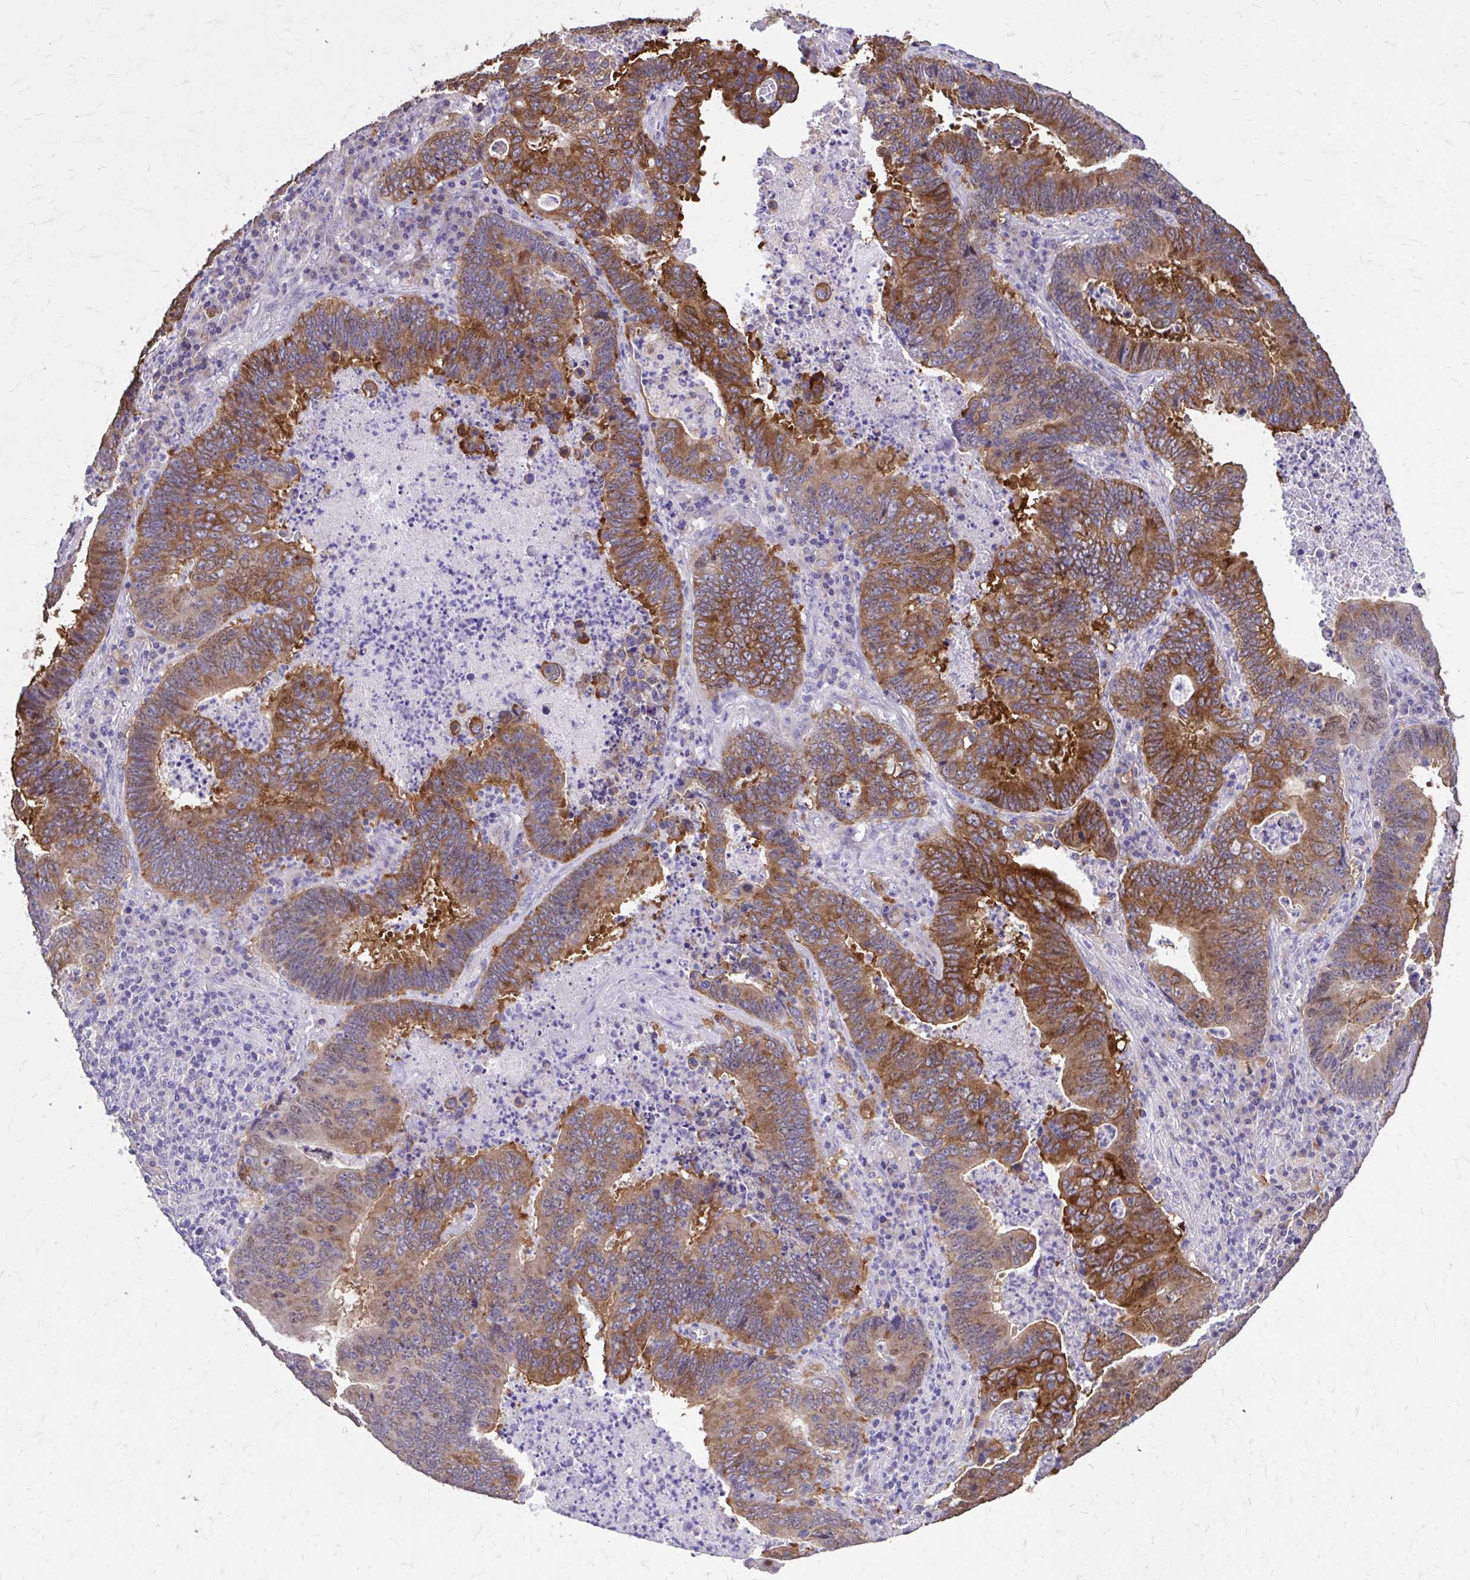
{"staining": {"intensity": "strong", "quantity": ">75%", "location": "cytoplasmic/membranous"}, "tissue": "lung cancer", "cell_type": "Tumor cells", "image_type": "cancer", "snomed": [{"axis": "morphology", "description": "Aneuploidy"}, {"axis": "morphology", "description": "Adenocarcinoma, NOS"}, {"axis": "morphology", "description": "Adenocarcinoma primary or metastatic"}, {"axis": "topography", "description": "Lung"}], "caption": "Lung cancer (adenocarcinoma primary or metastatic) stained for a protein shows strong cytoplasmic/membranous positivity in tumor cells.", "gene": "EPB41L1", "patient": {"sex": "female", "age": 75}}